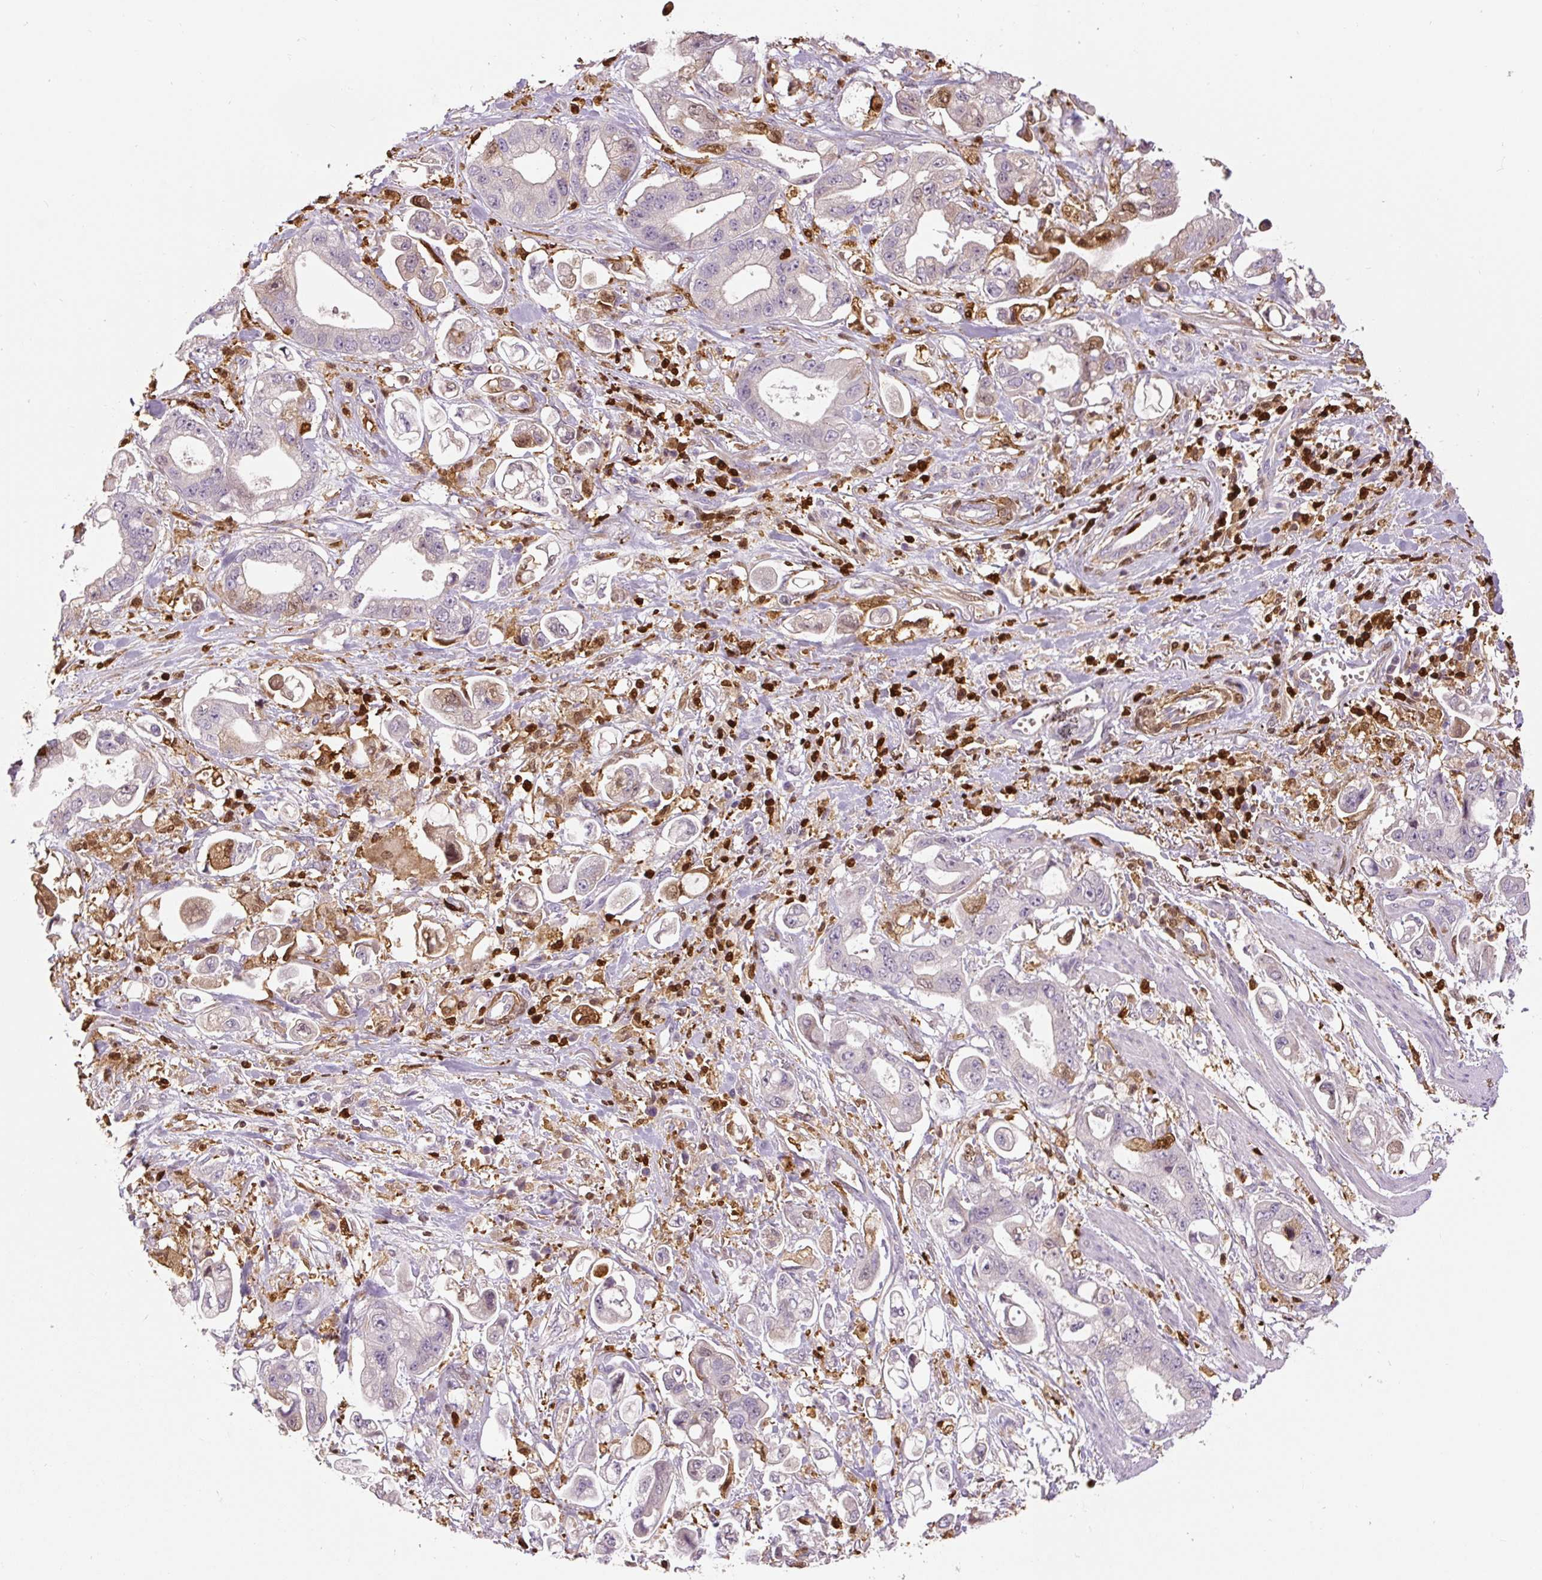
{"staining": {"intensity": "moderate", "quantity": "<25%", "location": "cytoplasmic/membranous"}, "tissue": "stomach cancer", "cell_type": "Tumor cells", "image_type": "cancer", "snomed": [{"axis": "morphology", "description": "Adenocarcinoma, NOS"}, {"axis": "topography", "description": "Stomach"}], "caption": "Immunohistochemical staining of stomach adenocarcinoma exhibits moderate cytoplasmic/membranous protein positivity in approximately <25% of tumor cells.", "gene": "S100A4", "patient": {"sex": "male", "age": 62}}